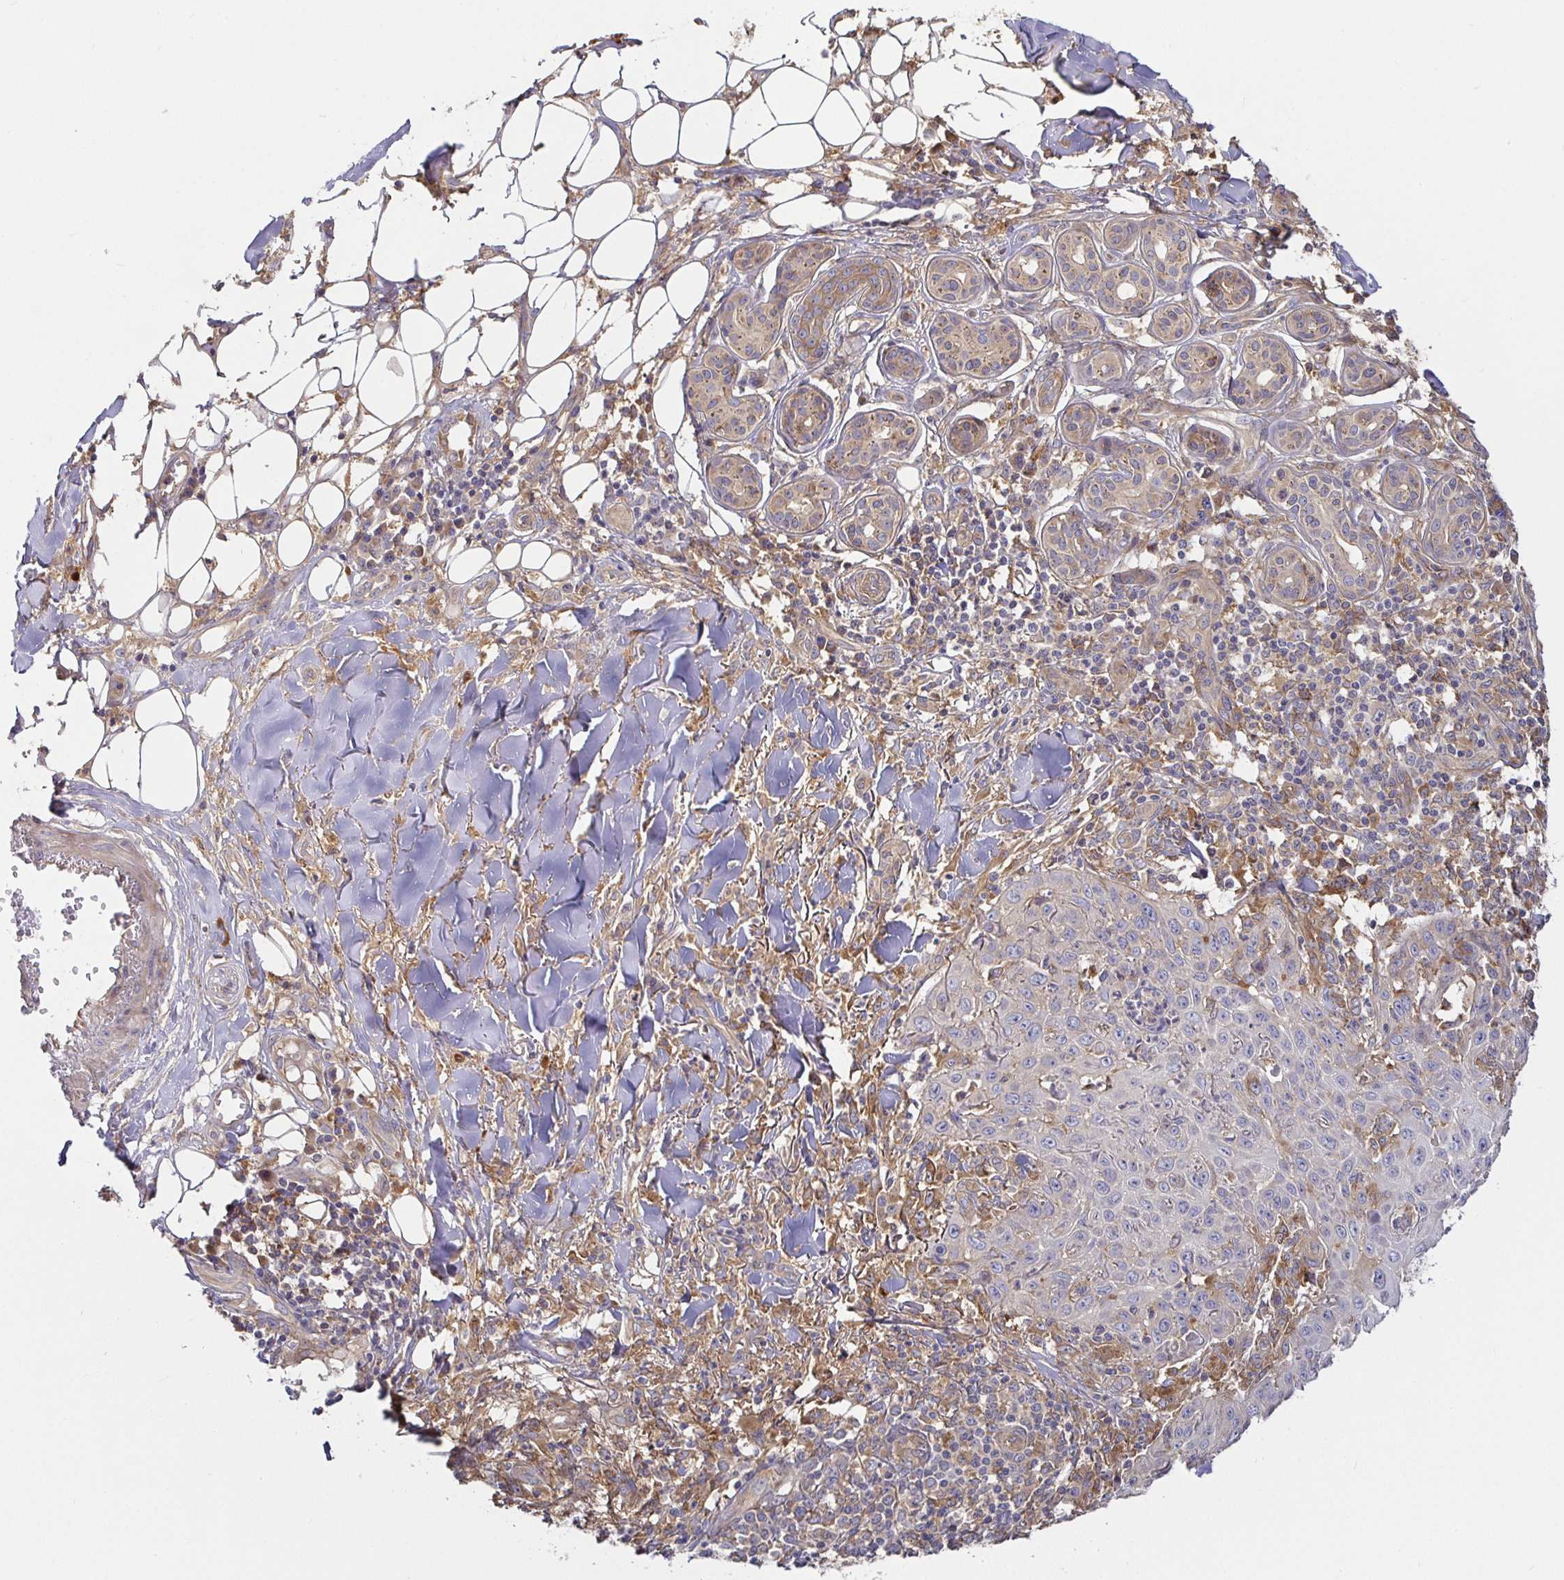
{"staining": {"intensity": "negative", "quantity": "none", "location": "none"}, "tissue": "skin cancer", "cell_type": "Tumor cells", "image_type": "cancer", "snomed": [{"axis": "morphology", "description": "Squamous cell carcinoma, NOS"}, {"axis": "topography", "description": "Skin"}], "caption": "Immunohistochemistry of human squamous cell carcinoma (skin) demonstrates no staining in tumor cells.", "gene": "SNX8", "patient": {"sex": "male", "age": 75}}